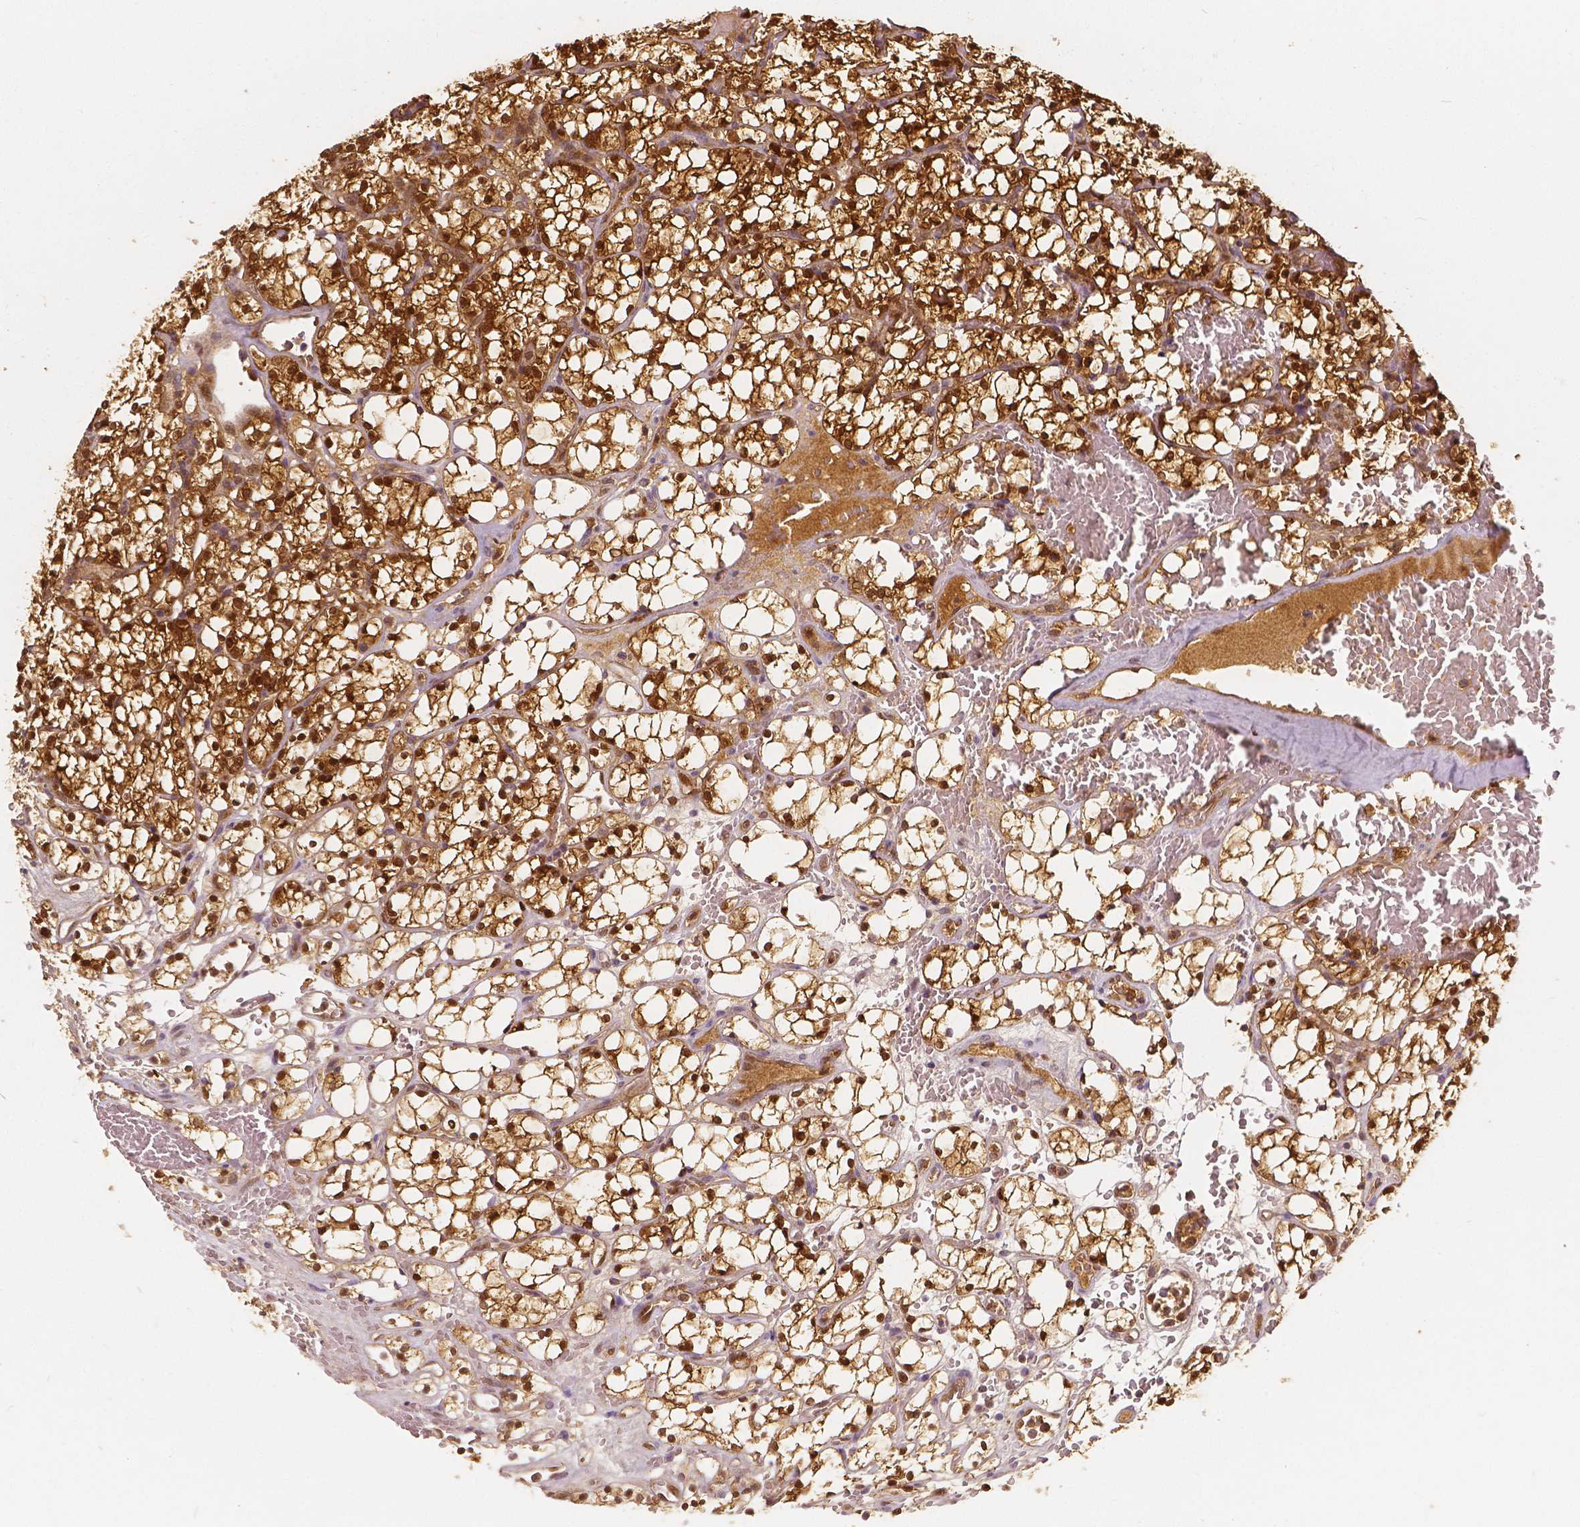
{"staining": {"intensity": "strong", "quantity": ">75%", "location": "cytoplasmic/membranous,nuclear"}, "tissue": "renal cancer", "cell_type": "Tumor cells", "image_type": "cancer", "snomed": [{"axis": "morphology", "description": "Adenocarcinoma, NOS"}, {"axis": "topography", "description": "Kidney"}], "caption": "Approximately >75% of tumor cells in renal adenocarcinoma exhibit strong cytoplasmic/membranous and nuclear protein positivity as visualized by brown immunohistochemical staining.", "gene": "NAPRT", "patient": {"sex": "female", "age": 69}}